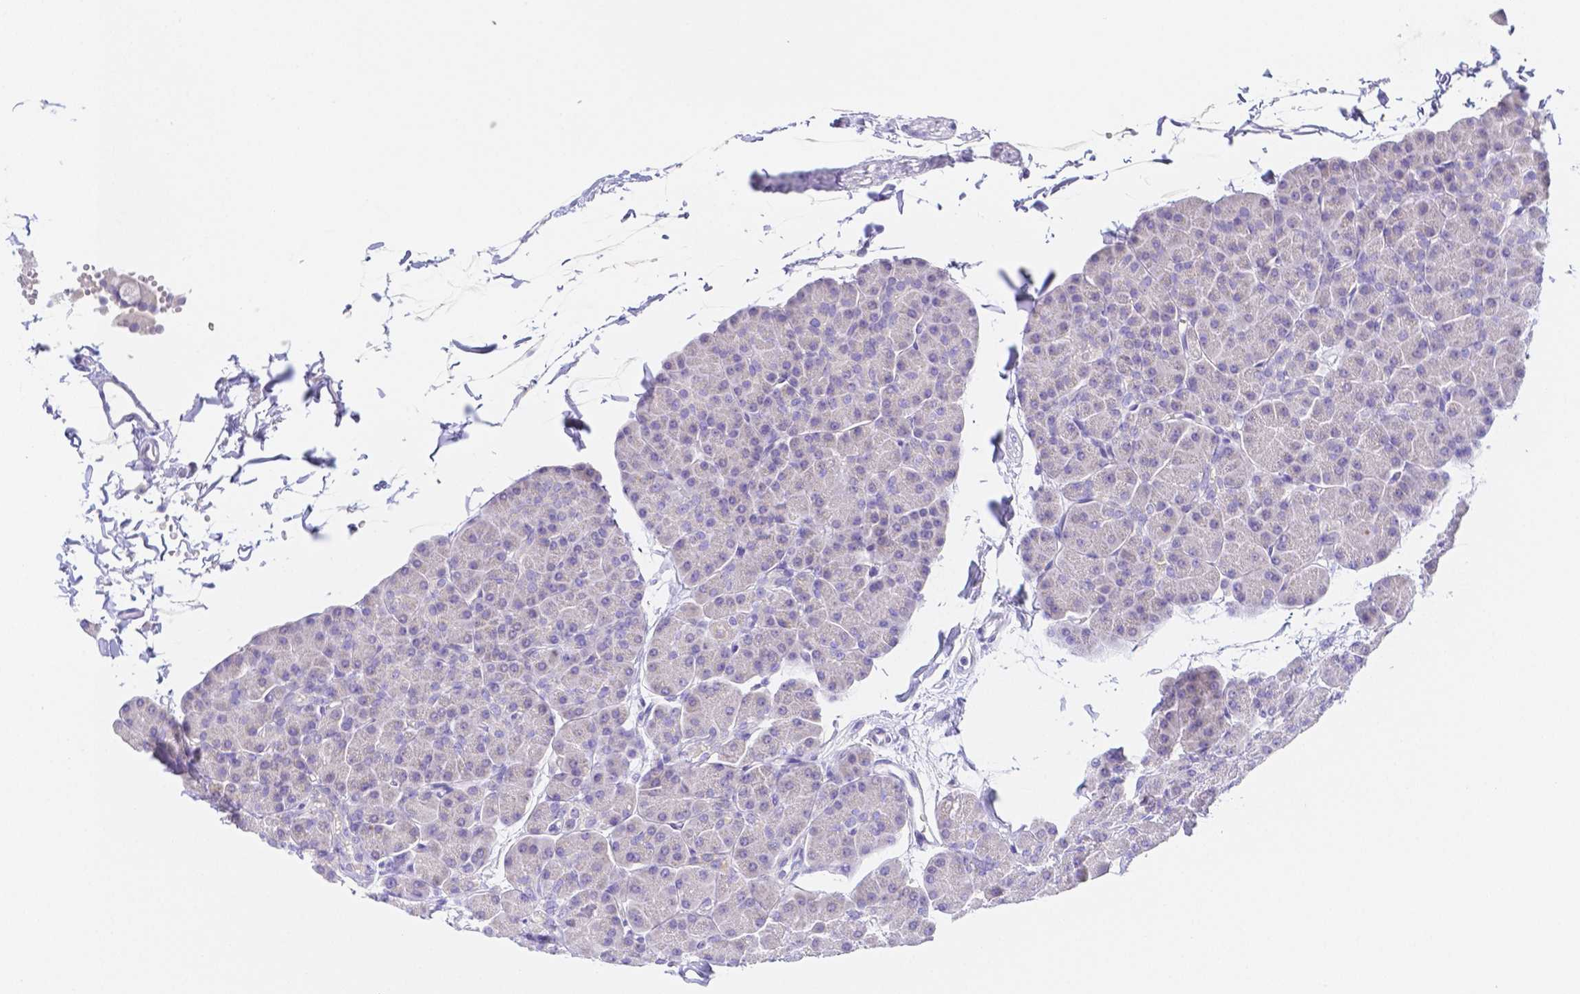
{"staining": {"intensity": "negative", "quantity": "none", "location": "none"}, "tissue": "pancreas", "cell_type": "Exocrine glandular cells", "image_type": "normal", "snomed": [{"axis": "morphology", "description": "Normal tissue, NOS"}, {"axis": "topography", "description": "Pancreas"}, {"axis": "topography", "description": "Peripheral nerve tissue"}], "caption": "DAB (3,3'-diaminobenzidine) immunohistochemical staining of normal human pancreas shows no significant positivity in exocrine glandular cells. The staining is performed using DAB brown chromogen with nuclei counter-stained in using hematoxylin.", "gene": "ZG16B", "patient": {"sex": "male", "age": 54}}